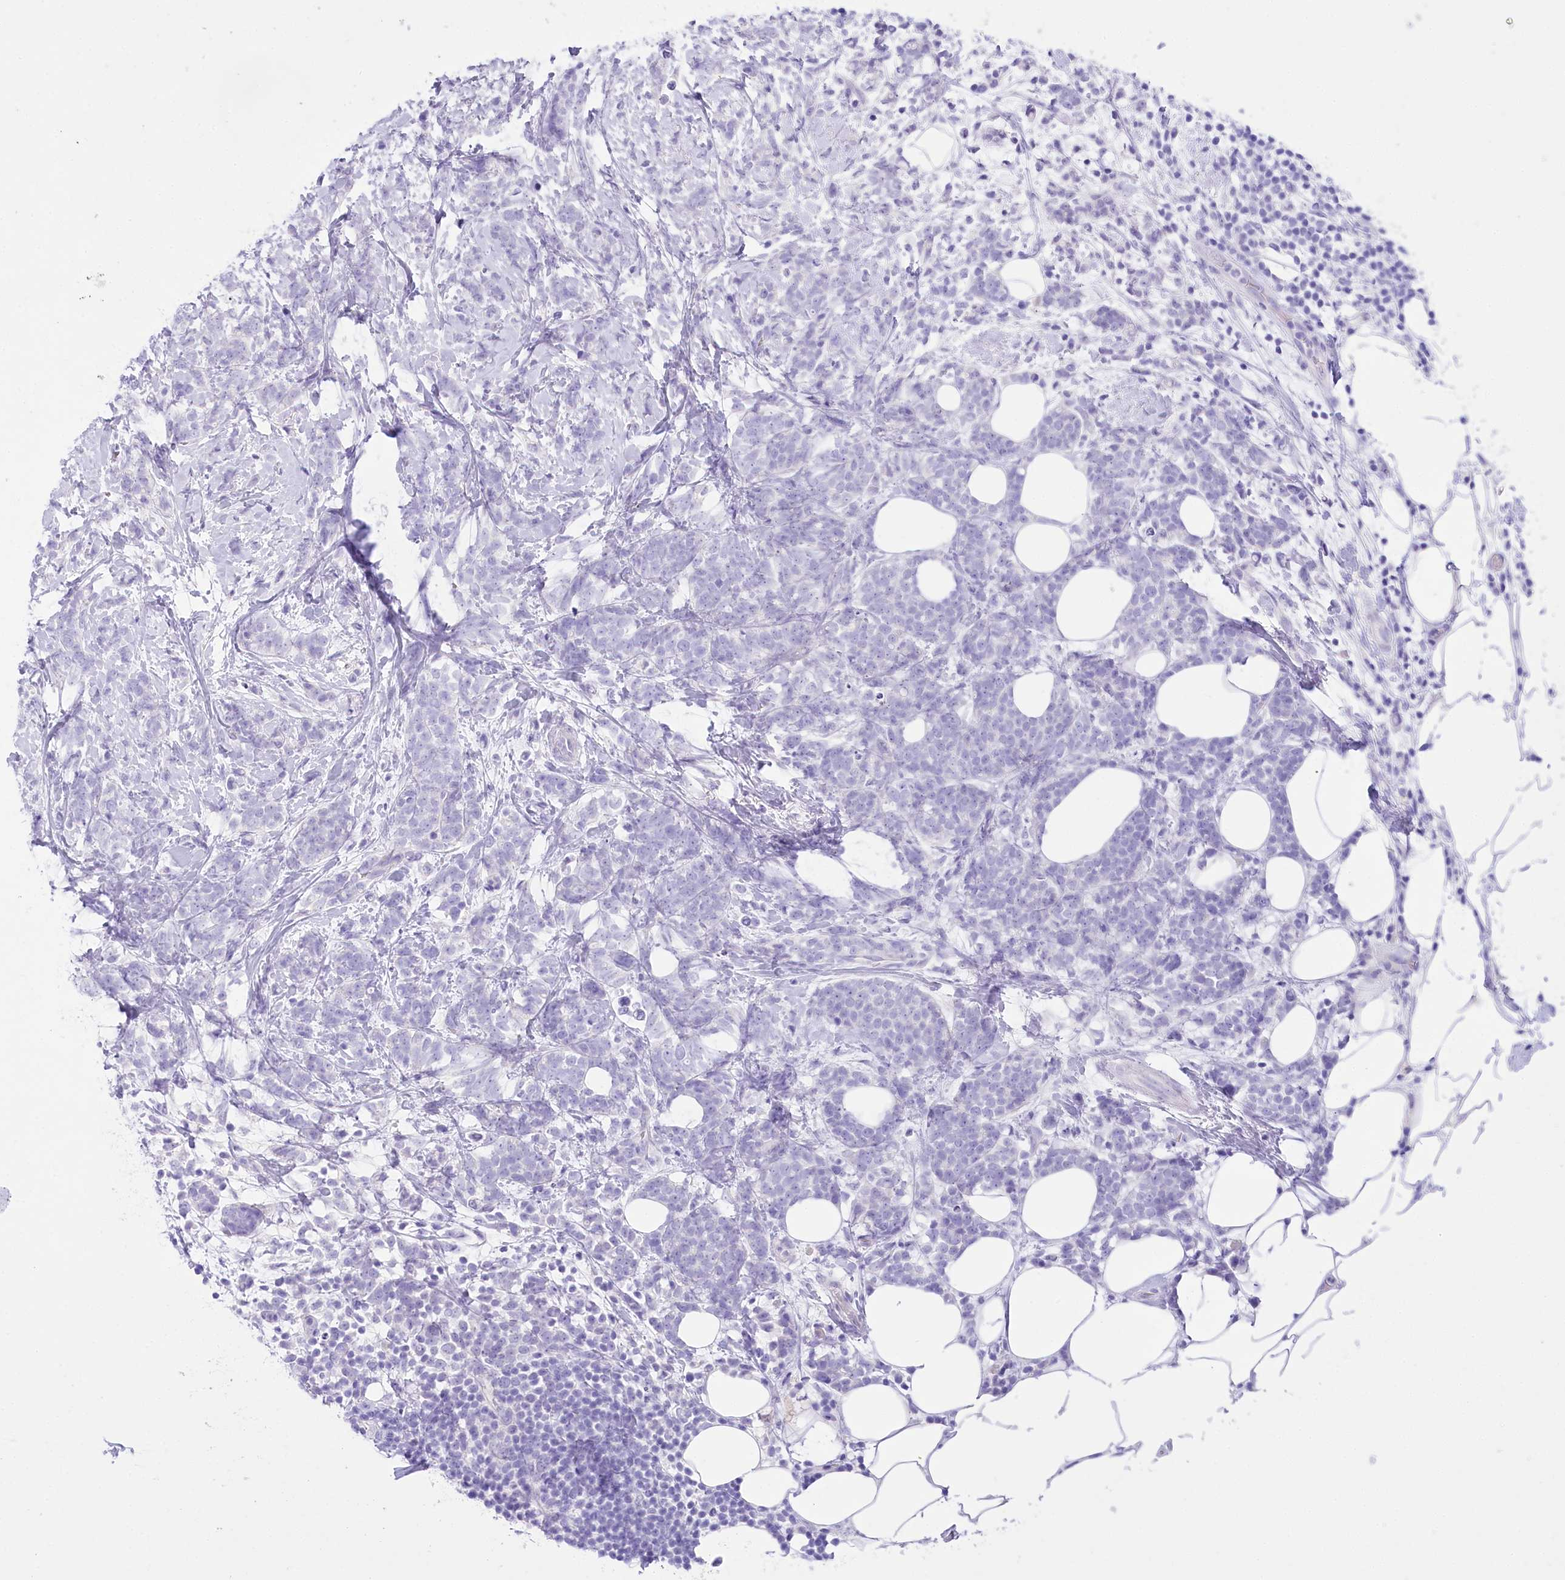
{"staining": {"intensity": "negative", "quantity": "none", "location": "none"}, "tissue": "breast cancer", "cell_type": "Tumor cells", "image_type": "cancer", "snomed": [{"axis": "morphology", "description": "Lobular carcinoma"}, {"axis": "topography", "description": "Breast"}], "caption": "There is no significant positivity in tumor cells of breast lobular carcinoma.", "gene": "PBLD", "patient": {"sex": "female", "age": 58}}